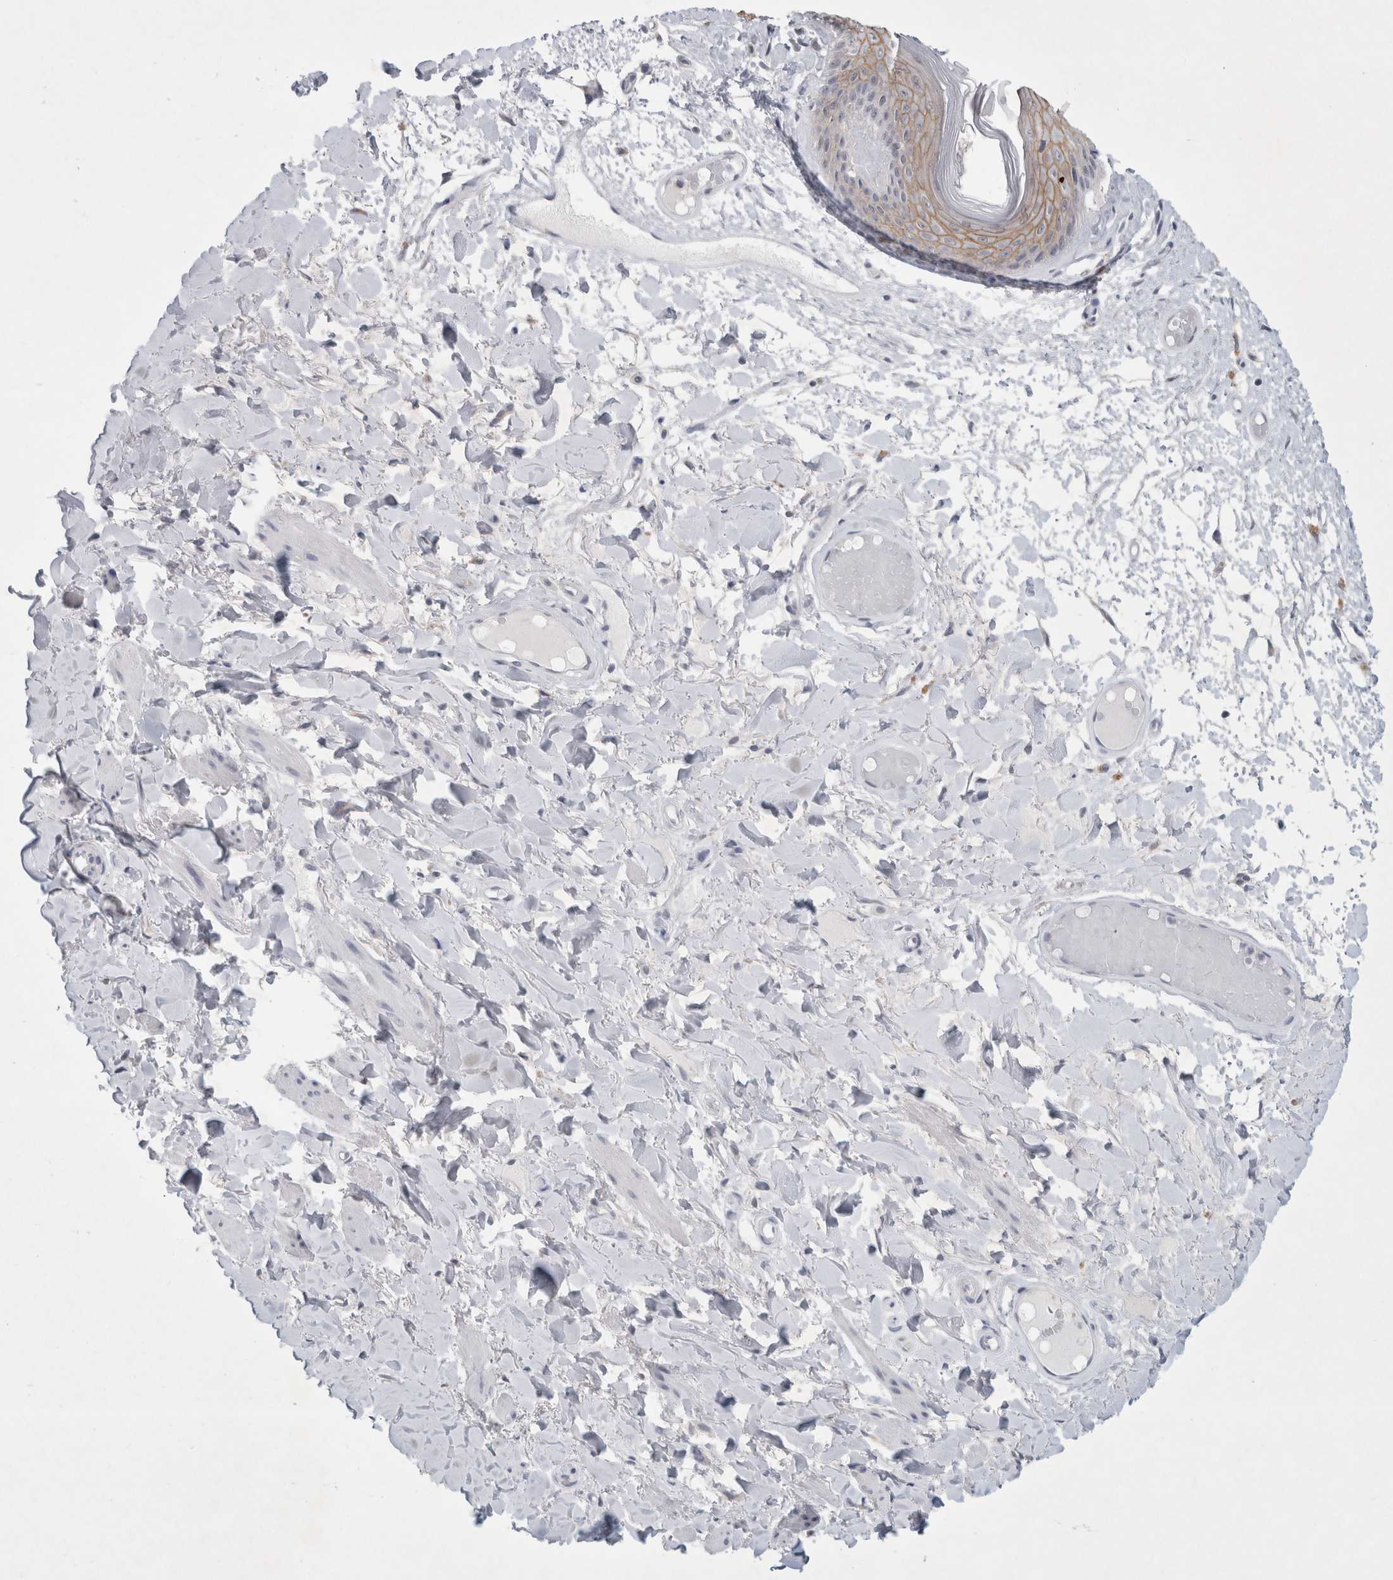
{"staining": {"intensity": "moderate", "quantity": "25%-75%", "location": "cytoplasmic/membranous"}, "tissue": "skin", "cell_type": "Epidermal cells", "image_type": "normal", "snomed": [{"axis": "morphology", "description": "Normal tissue, NOS"}, {"axis": "topography", "description": "Vulva"}], "caption": "Protein expression analysis of benign skin demonstrates moderate cytoplasmic/membranous expression in approximately 25%-75% of epidermal cells. Immunohistochemistry (ihc) stains the protein of interest in brown and the nuclei are stained blue.", "gene": "NIPA1", "patient": {"sex": "female", "age": 73}}